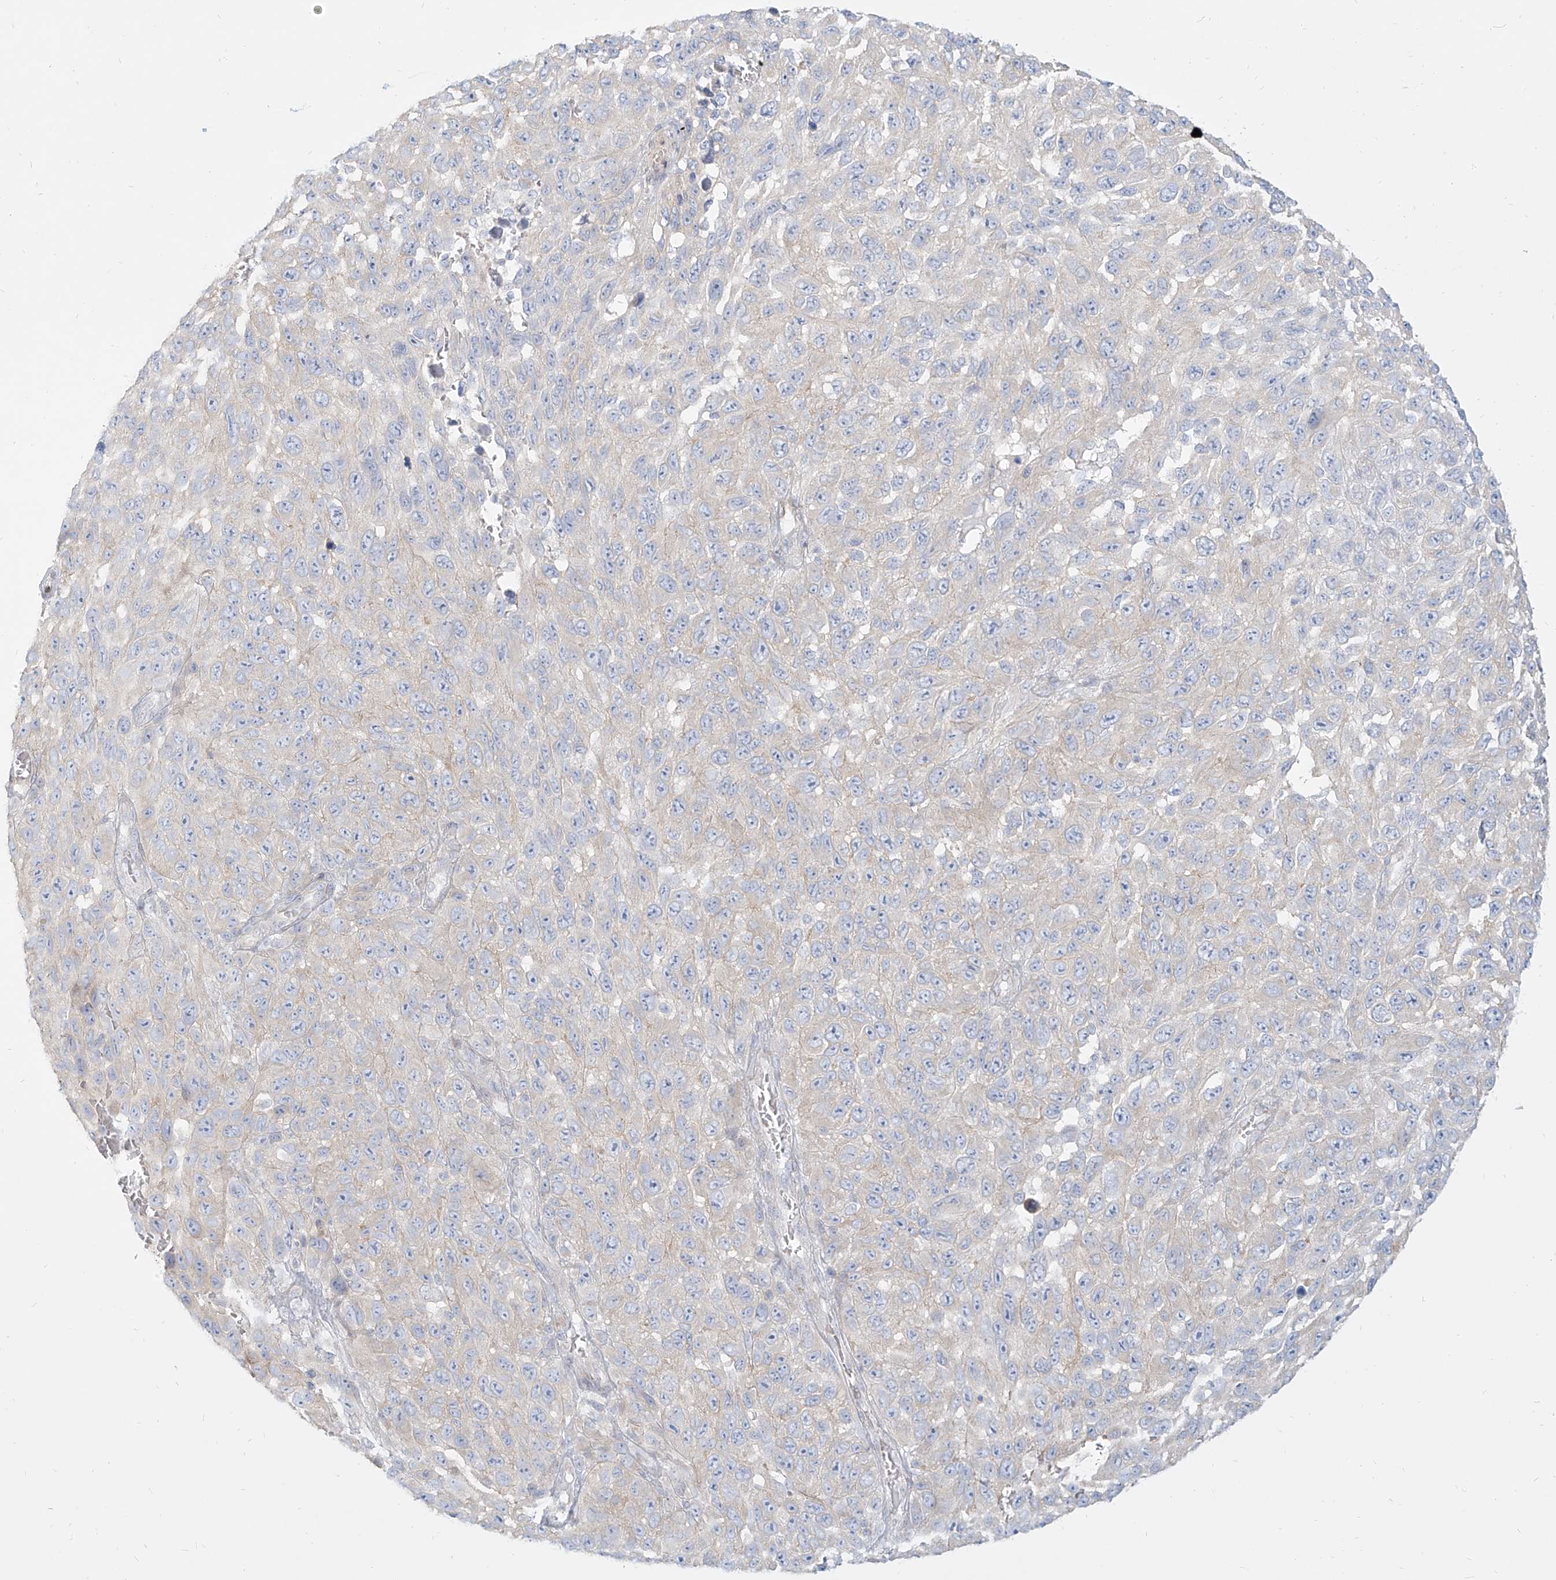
{"staining": {"intensity": "weak", "quantity": "<25%", "location": "cytoplasmic/membranous"}, "tissue": "melanoma", "cell_type": "Tumor cells", "image_type": "cancer", "snomed": [{"axis": "morphology", "description": "Malignant melanoma, NOS"}, {"axis": "topography", "description": "Skin"}], "caption": "There is no significant positivity in tumor cells of melanoma.", "gene": "ITPKB", "patient": {"sex": "female", "age": 96}}